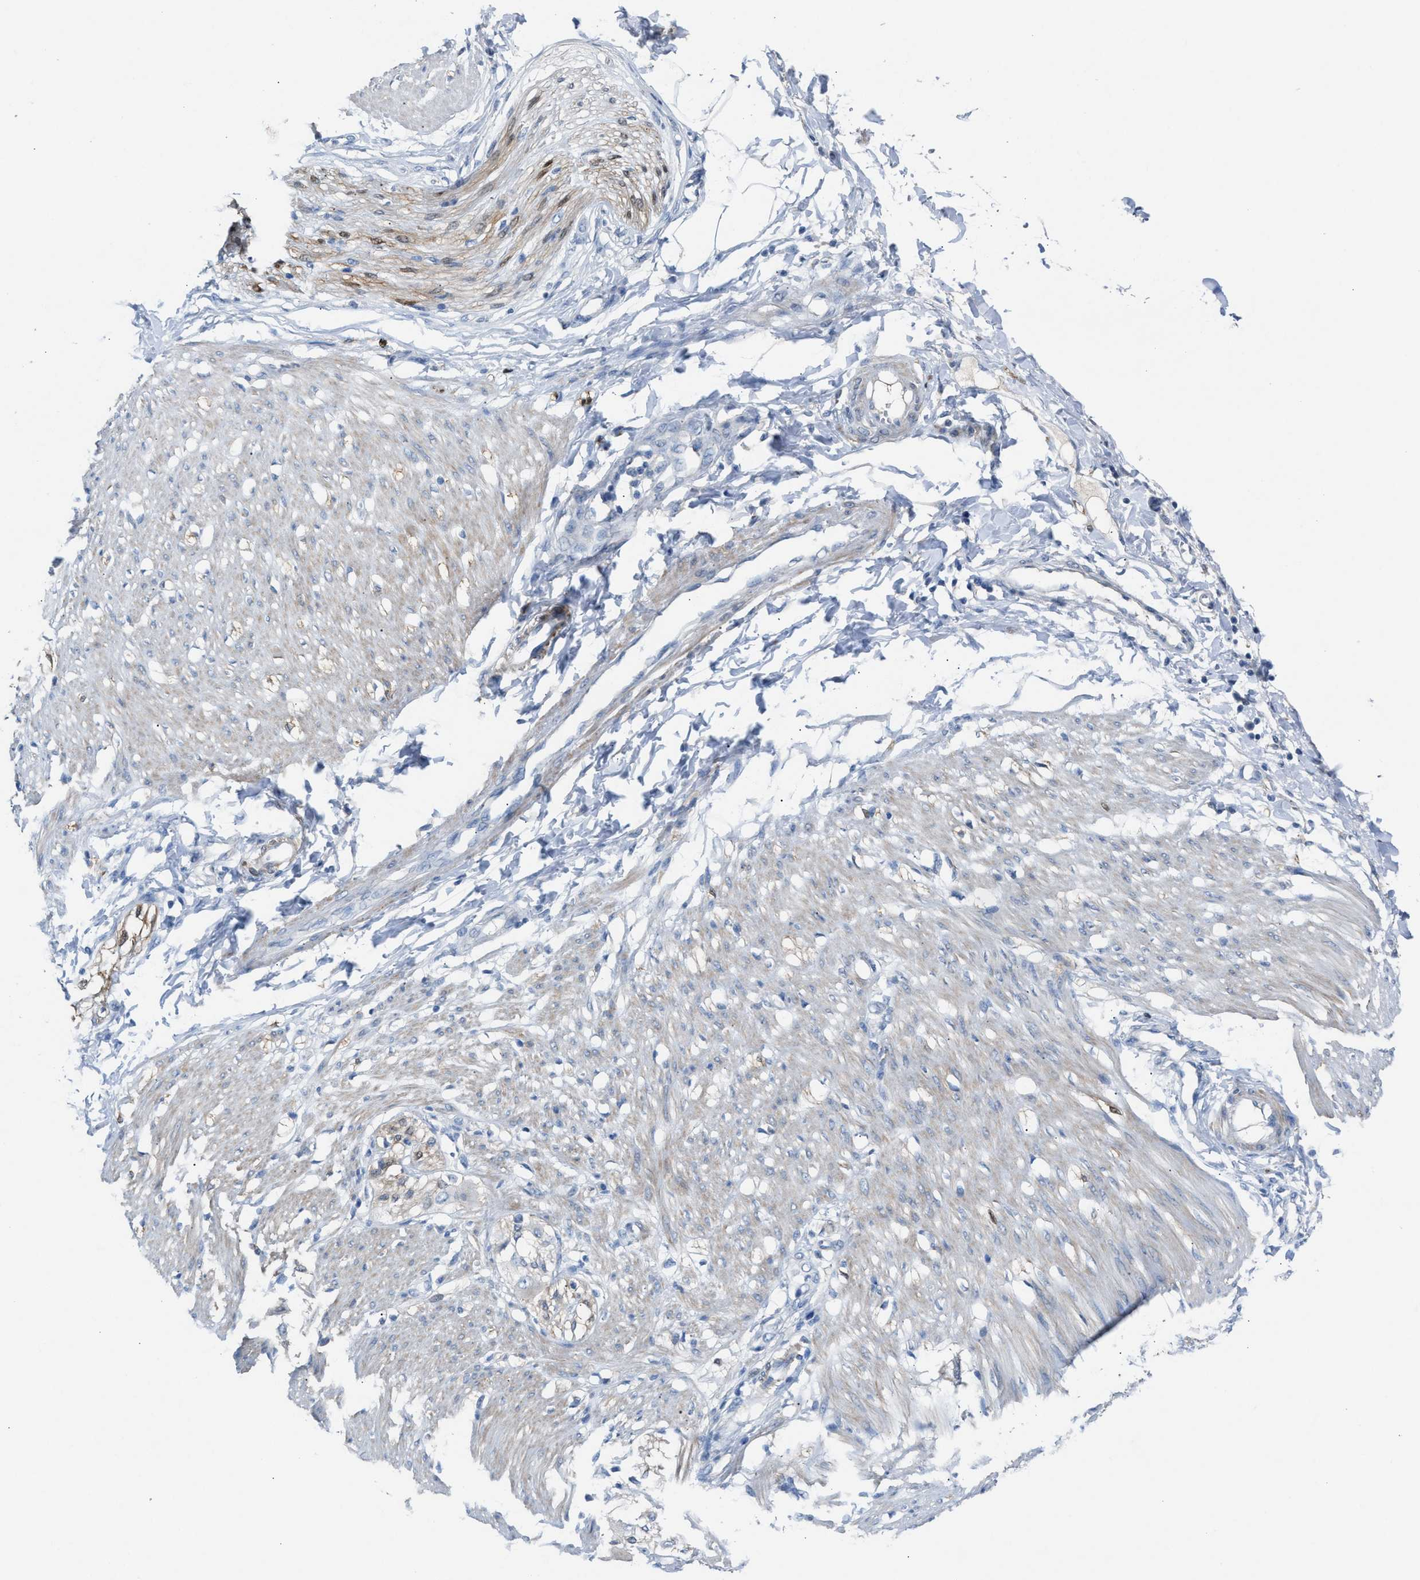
{"staining": {"intensity": "negative", "quantity": "none", "location": "none"}, "tissue": "adipose tissue", "cell_type": "Adipocytes", "image_type": "normal", "snomed": [{"axis": "morphology", "description": "Normal tissue, NOS"}, {"axis": "morphology", "description": "Adenocarcinoma, NOS"}, {"axis": "topography", "description": "Colon"}, {"axis": "topography", "description": "Peripheral nerve tissue"}], "caption": "IHC of unremarkable human adipose tissue exhibits no expression in adipocytes. The staining was performed using DAB (3,3'-diaminobenzidine) to visualize the protein expression in brown, while the nuclei were stained in blue with hematoxylin (Magnification: 20x).", "gene": "ASPA", "patient": {"sex": "male", "age": 14}}